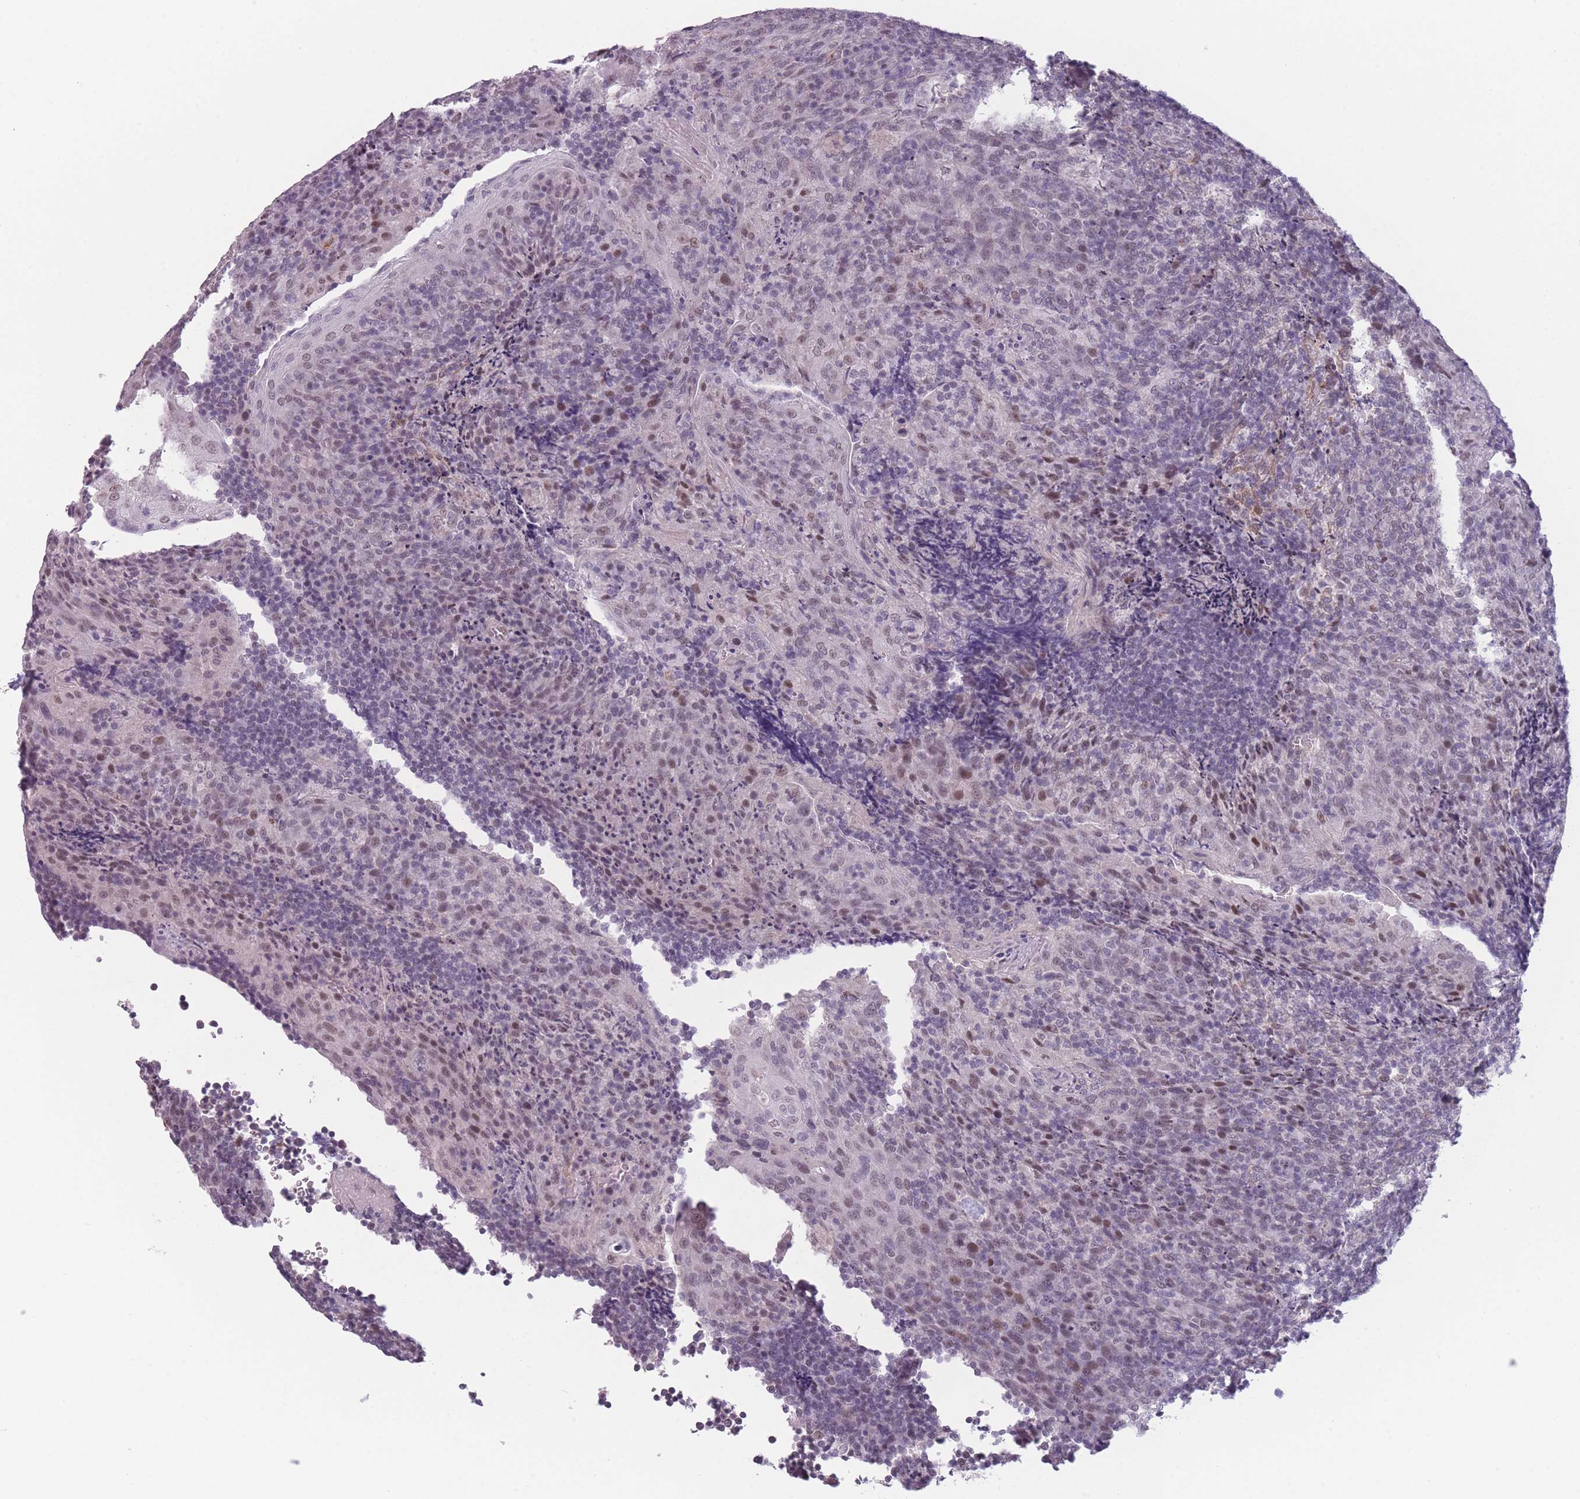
{"staining": {"intensity": "moderate", "quantity": "<25%", "location": "nuclear"}, "tissue": "tonsil", "cell_type": "Germinal center cells", "image_type": "normal", "snomed": [{"axis": "morphology", "description": "Normal tissue, NOS"}, {"axis": "topography", "description": "Tonsil"}], "caption": "Protein staining by immunohistochemistry (IHC) shows moderate nuclear positivity in about <25% of germinal center cells in benign tonsil.", "gene": "SIN3B", "patient": {"sex": "male", "age": 17}}